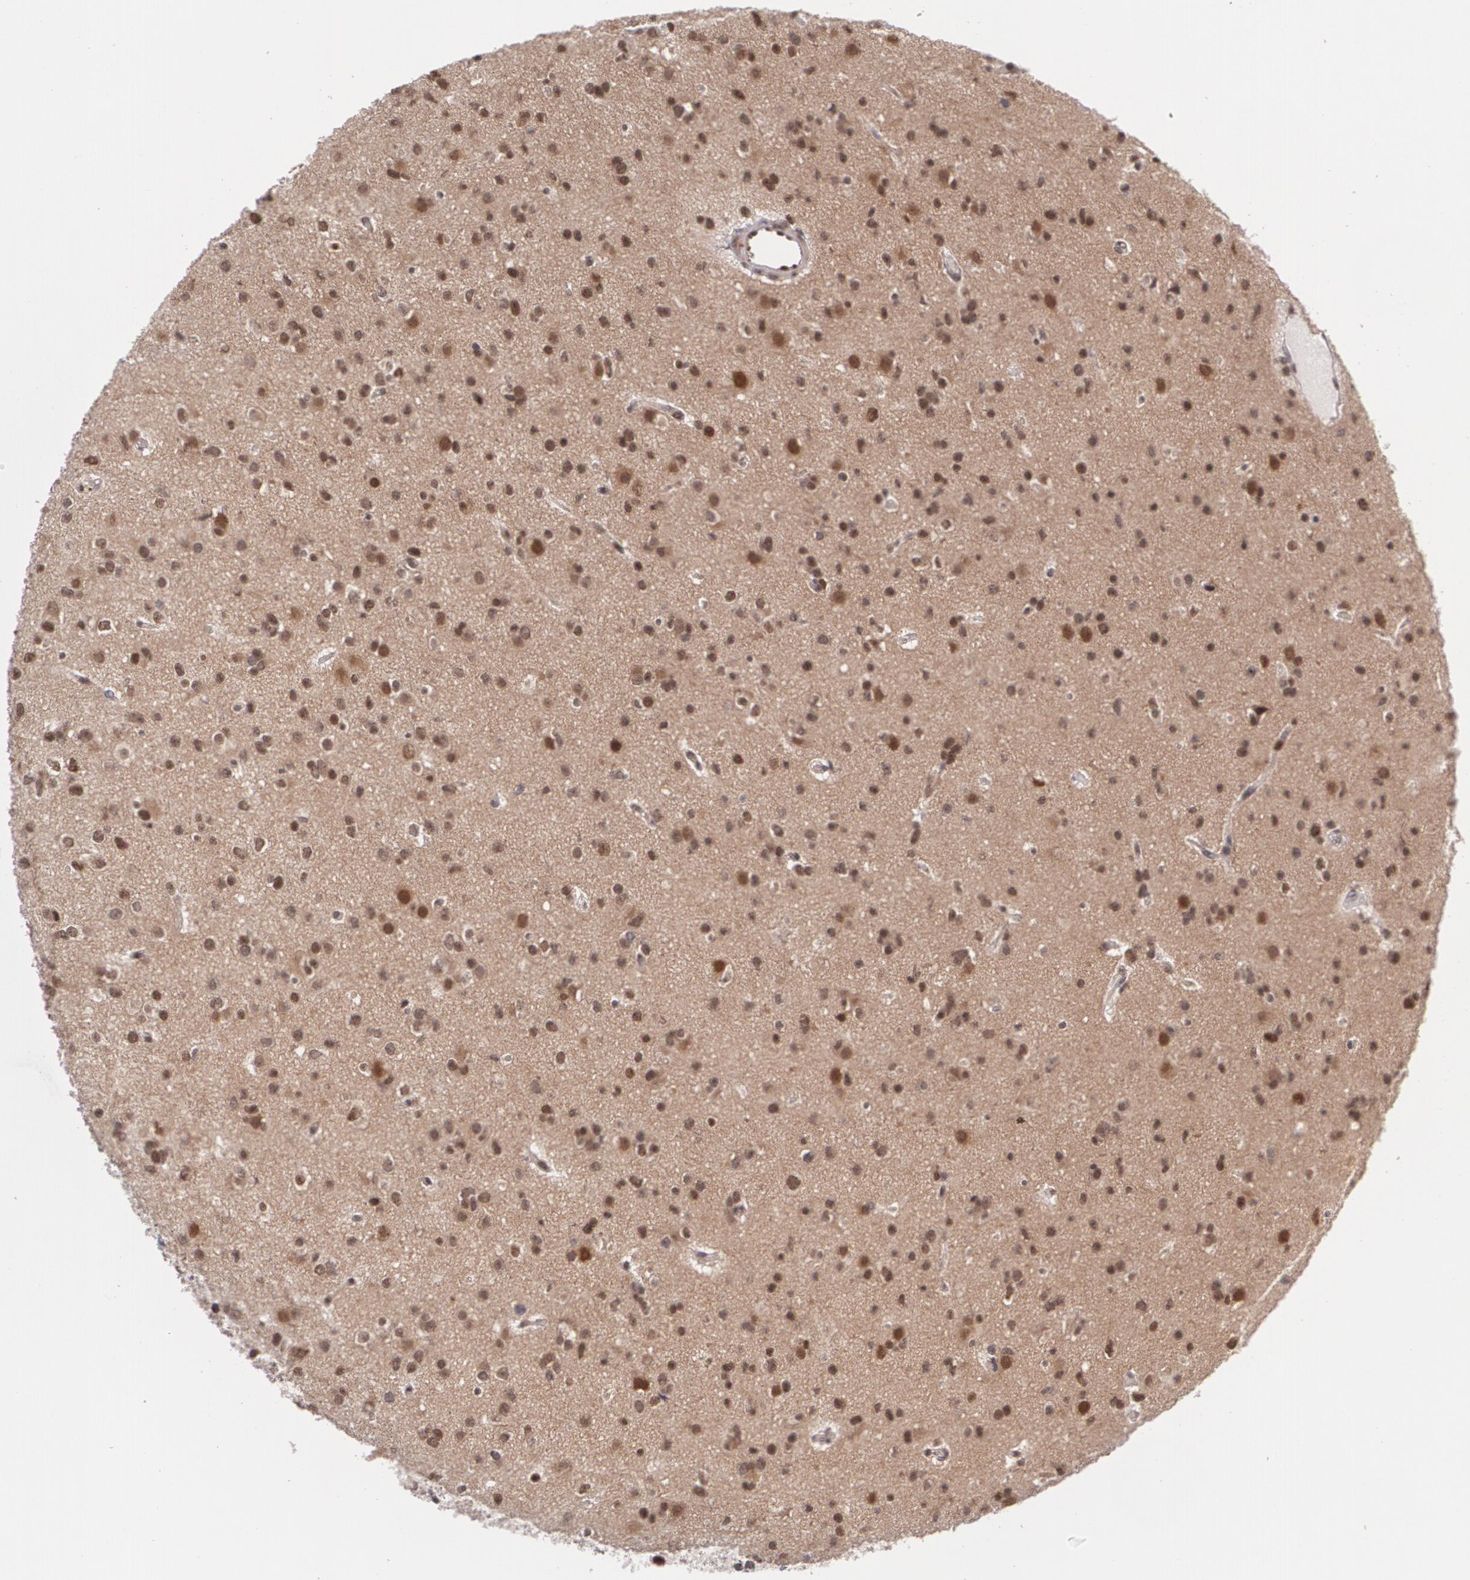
{"staining": {"intensity": "moderate", "quantity": "25%-75%", "location": "nuclear"}, "tissue": "glioma", "cell_type": "Tumor cells", "image_type": "cancer", "snomed": [{"axis": "morphology", "description": "Glioma, malignant, Low grade"}, {"axis": "topography", "description": "Brain"}], "caption": "A brown stain labels moderate nuclear expression of a protein in human glioma tumor cells. Using DAB (3,3'-diaminobenzidine) (brown) and hematoxylin (blue) stains, captured at high magnification using brightfield microscopy.", "gene": "CUL2", "patient": {"sex": "male", "age": 42}}